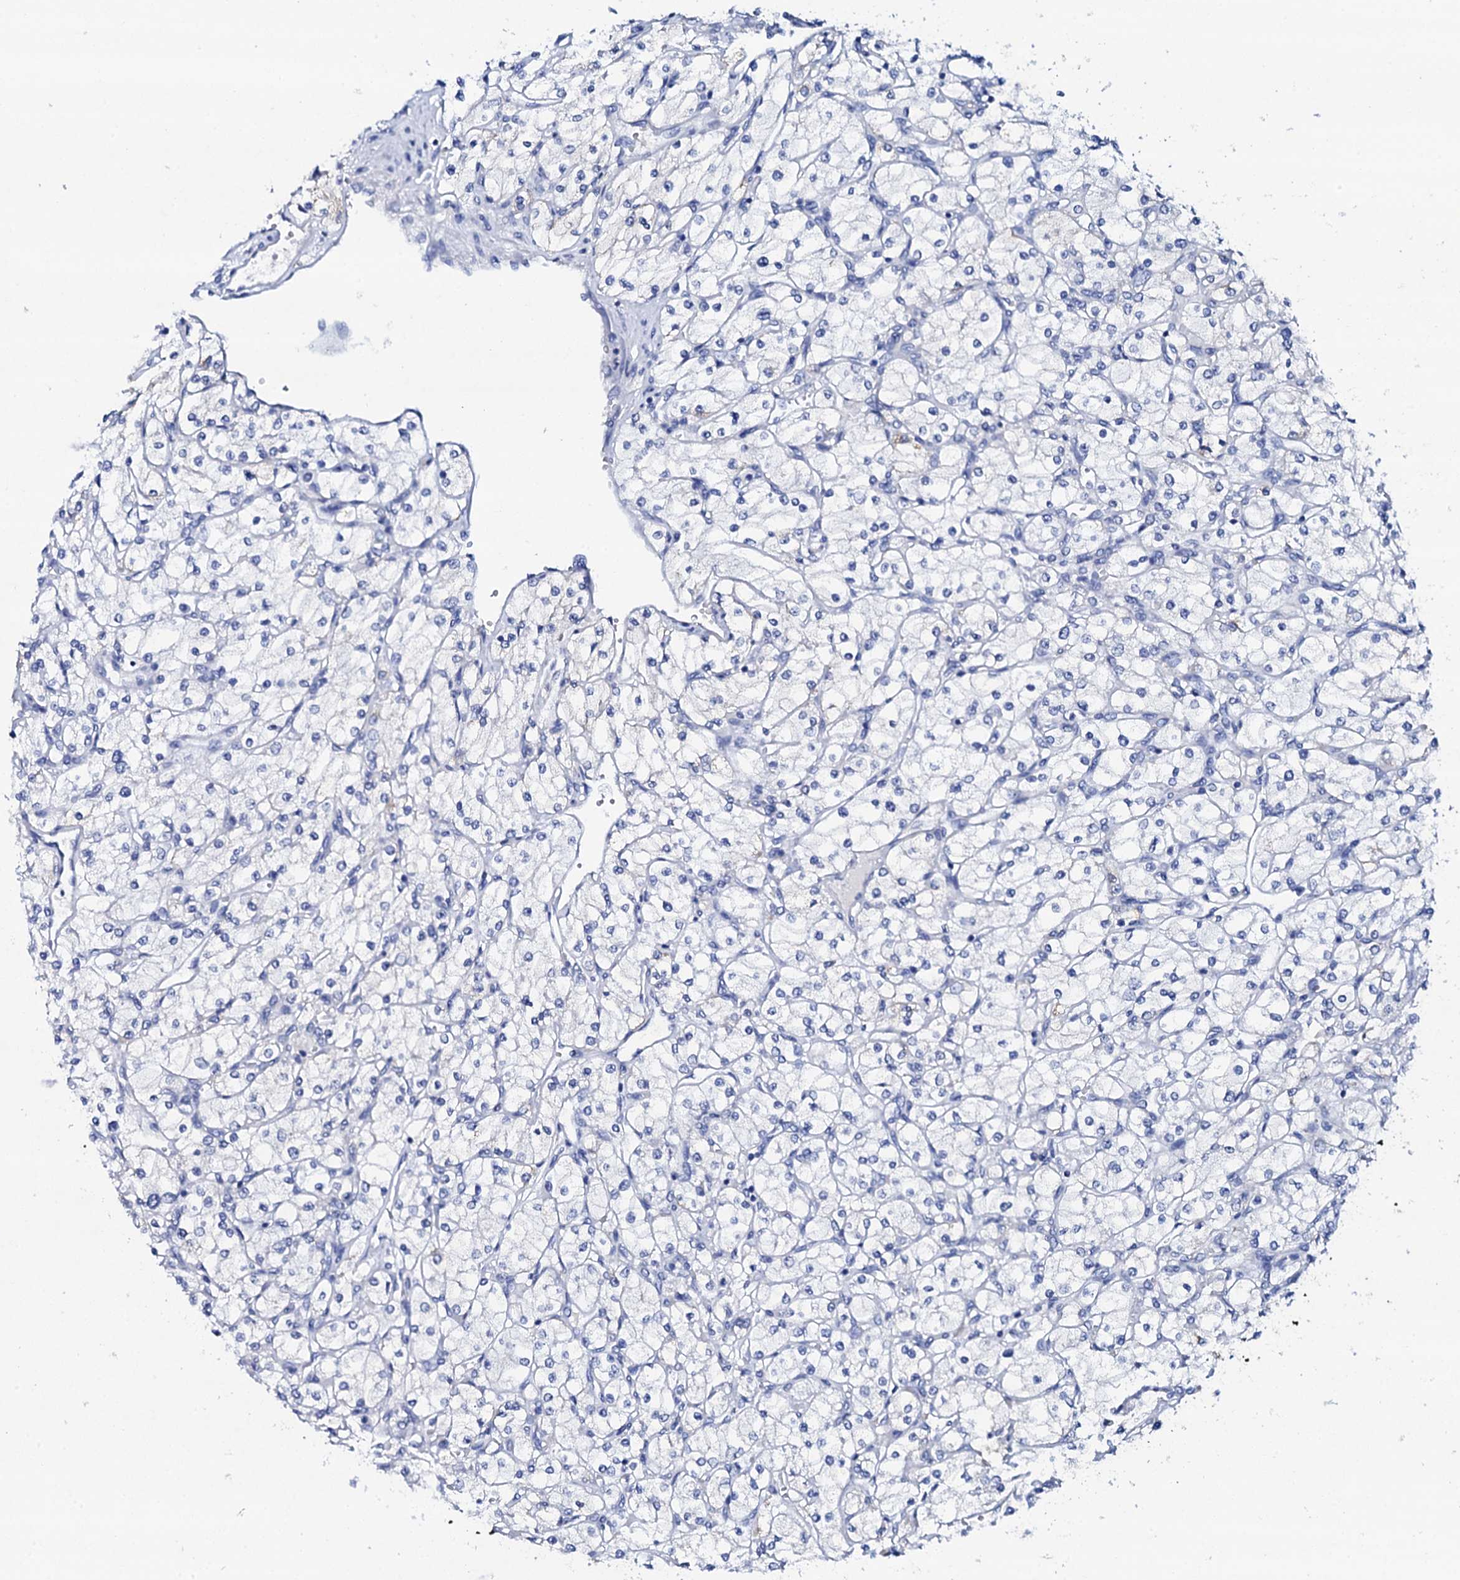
{"staining": {"intensity": "negative", "quantity": "none", "location": "none"}, "tissue": "renal cancer", "cell_type": "Tumor cells", "image_type": "cancer", "snomed": [{"axis": "morphology", "description": "Adenocarcinoma, NOS"}, {"axis": "topography", "description": "Kidney"}], "caption": "Tumor cells show no significant staining in renal adenocarcinoma.", "gene": "FBXL16", "patient": {"sex": "male", "age": 80}}